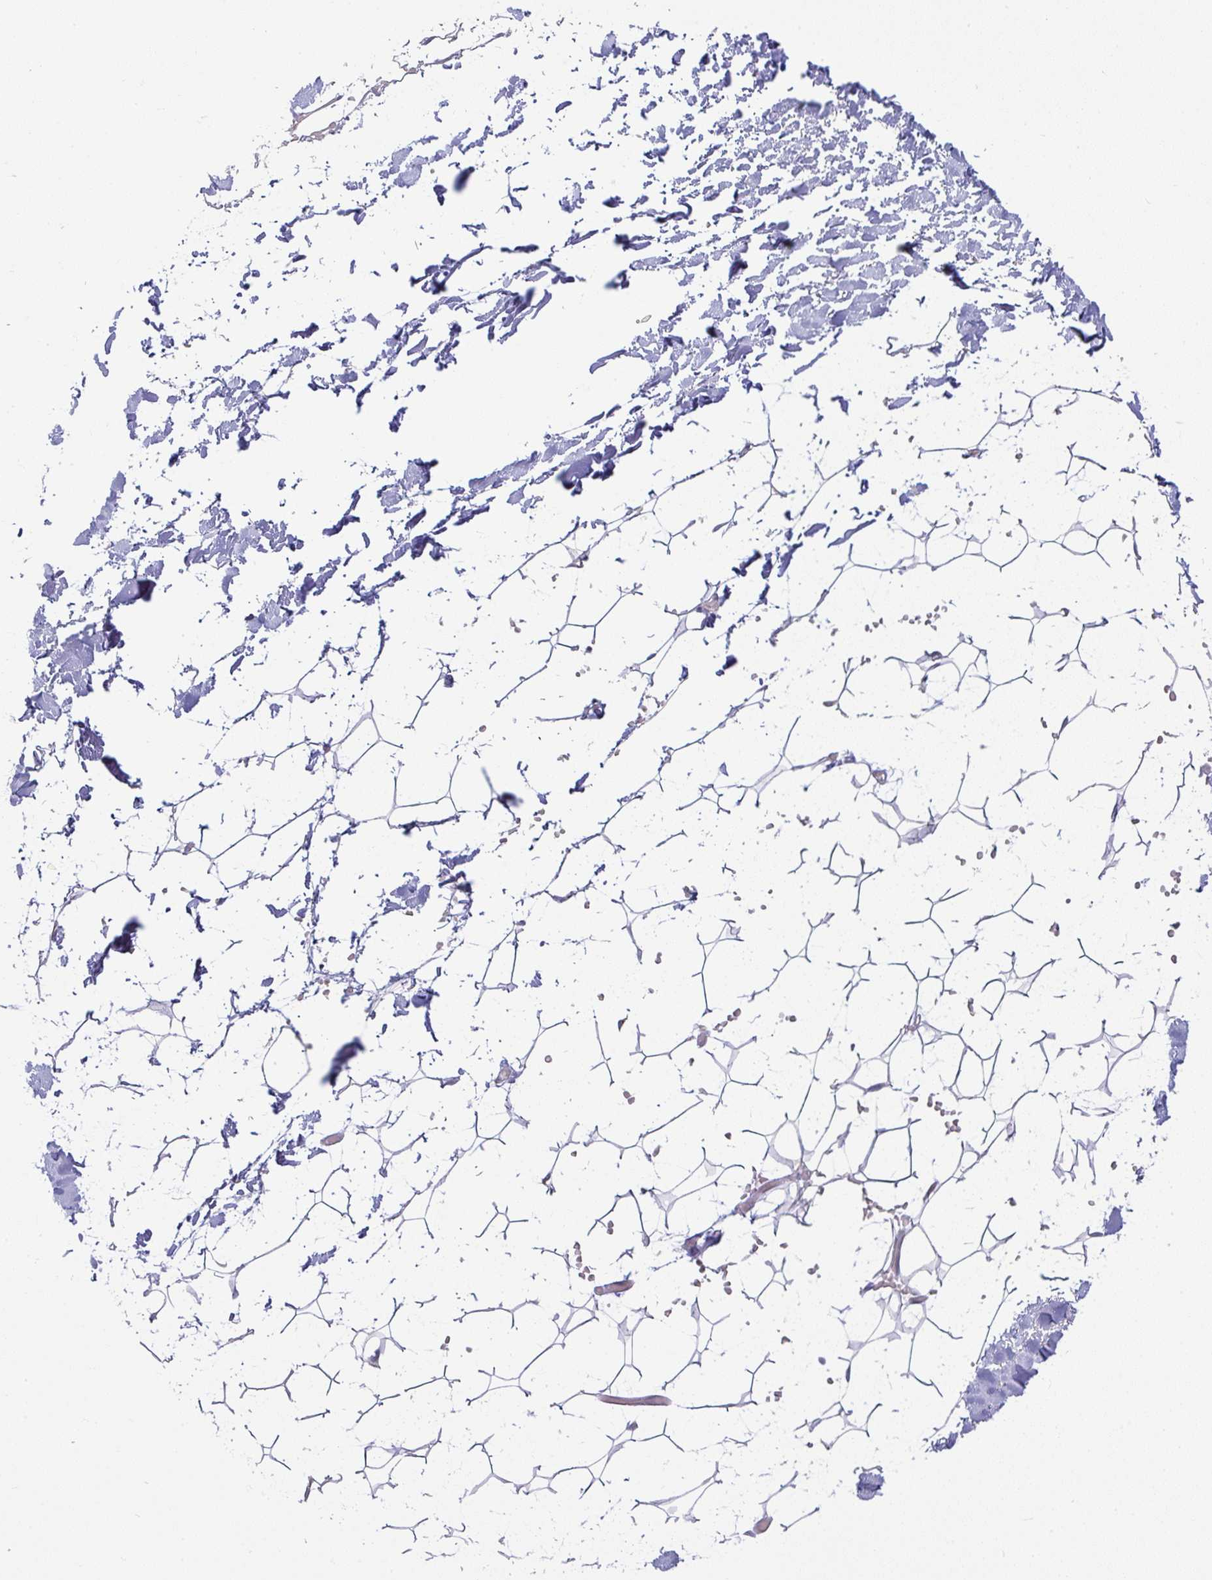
{"staining": {"intensity": "negative", "quantity": "none", "location": "none"}, "tissue": "adipose tissue", "cell_type": "Adipocytes", "image_type": "normal", "snomed": [{"axis": "morphology", "description": "Normal tissue, NOS"}, {"axis": "topography", "description": "Skin"}, {"axis": "topography", "description": "Peripheral nerve tissue"}], "caption": "Photomicrograph shows no protein expression in adipocytes of unremarkable adipose tissue.", "gene": "MOB1A", "patient": {"sex": "female", "age": 56}}